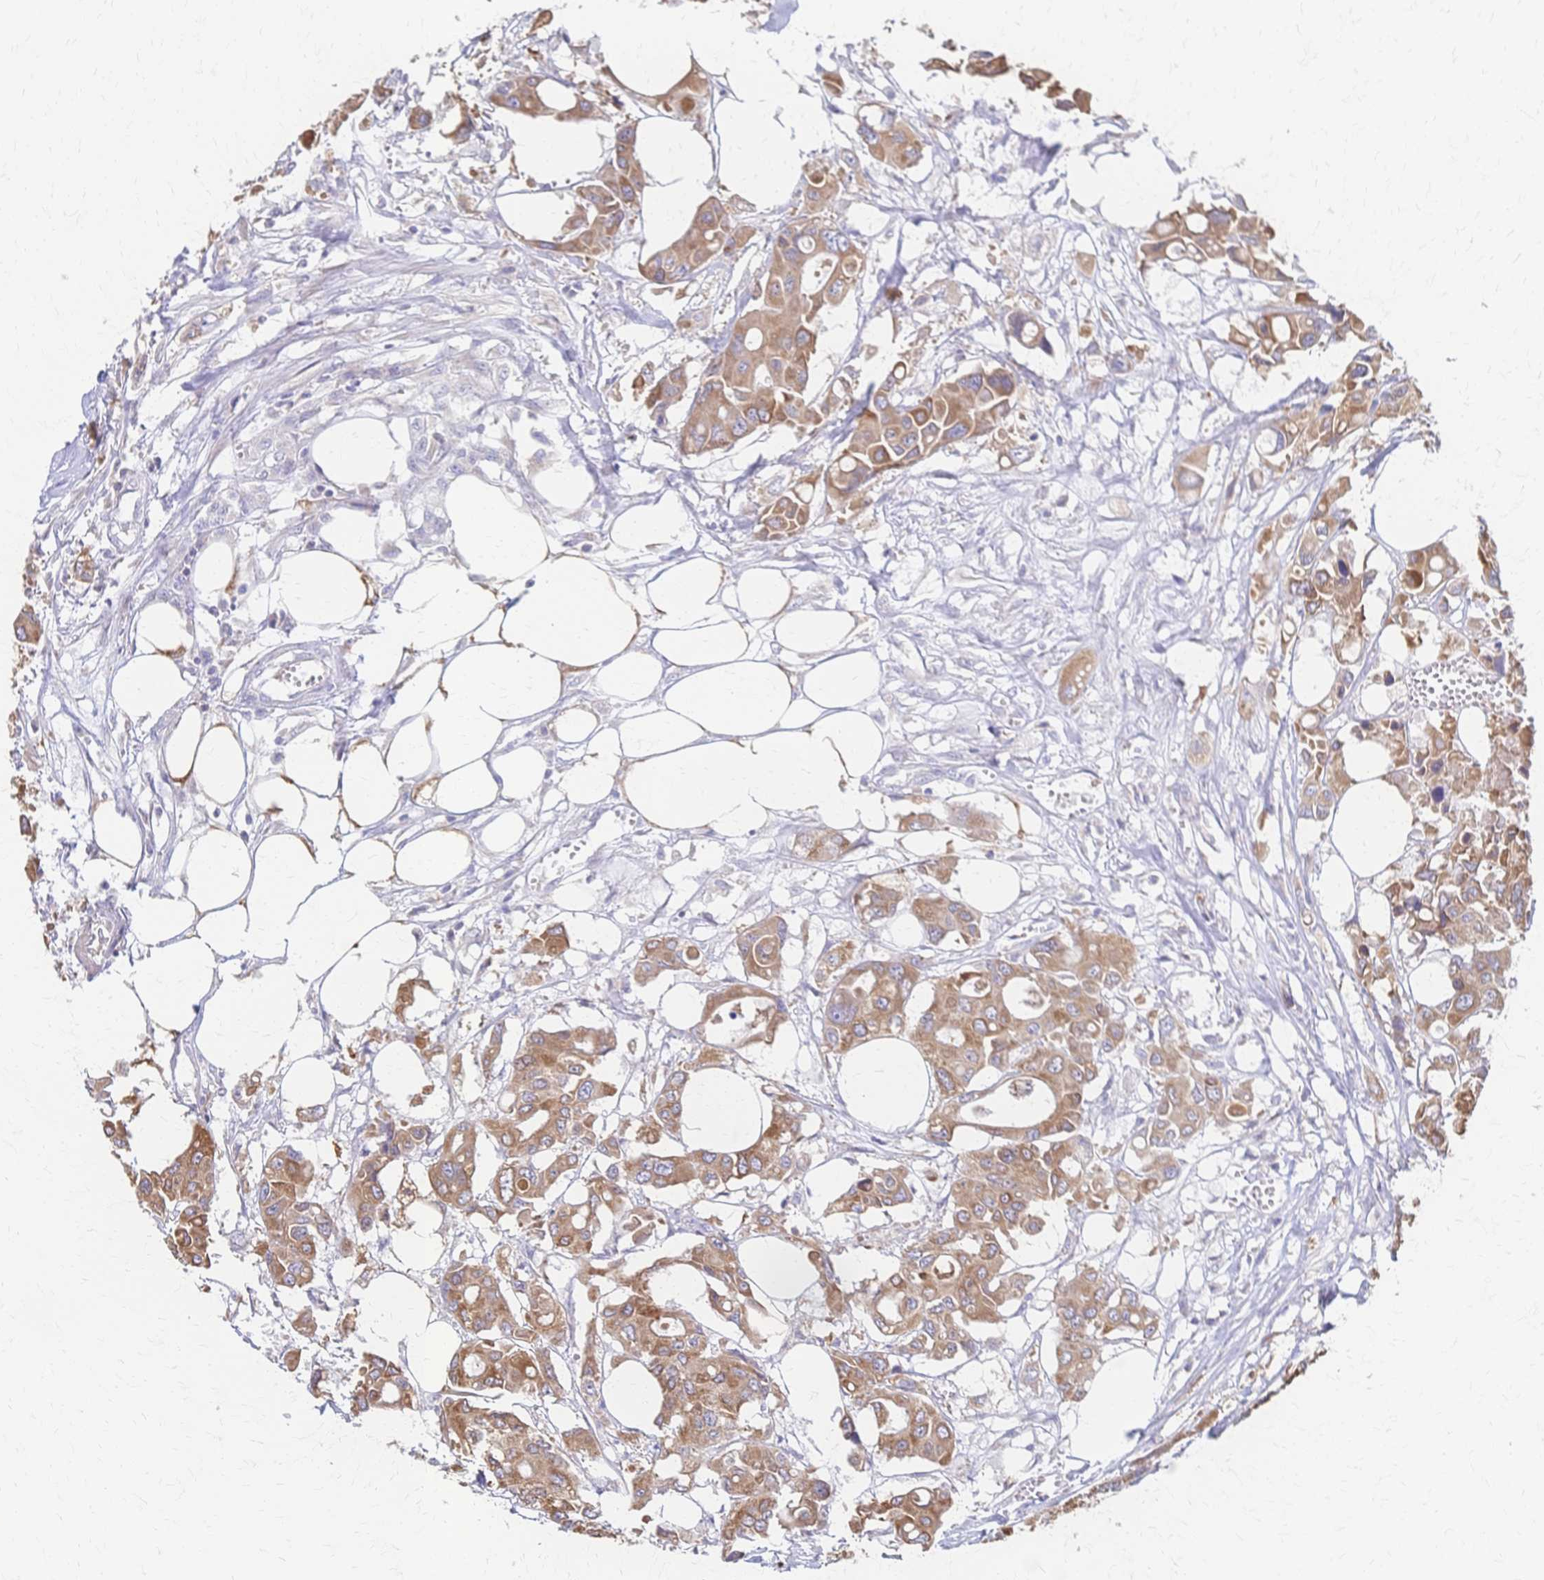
{"staining": {"intensity": "moderate", "quantity": ">75%", "location": "cytoplasmic/membranous"}, "tissue": "colorectal cancer", "cell_type": "Tumor cells", "image_type": "cancer", "snomed": [{"axis": "morphology", "description": "Adenocarcinoma, NOS"}, {"axis": "topography", "description": "Colon"}], "caption": "IHC (DAB (3,3'-diaminobenzidine)) staining of human colorectal cancer demonstrates moderate cytoplasmic/membranous protein positivity in about >75% of tumor cells.", "gene": "CYB5A", "patient": {"sex": "male", "age": 77}}